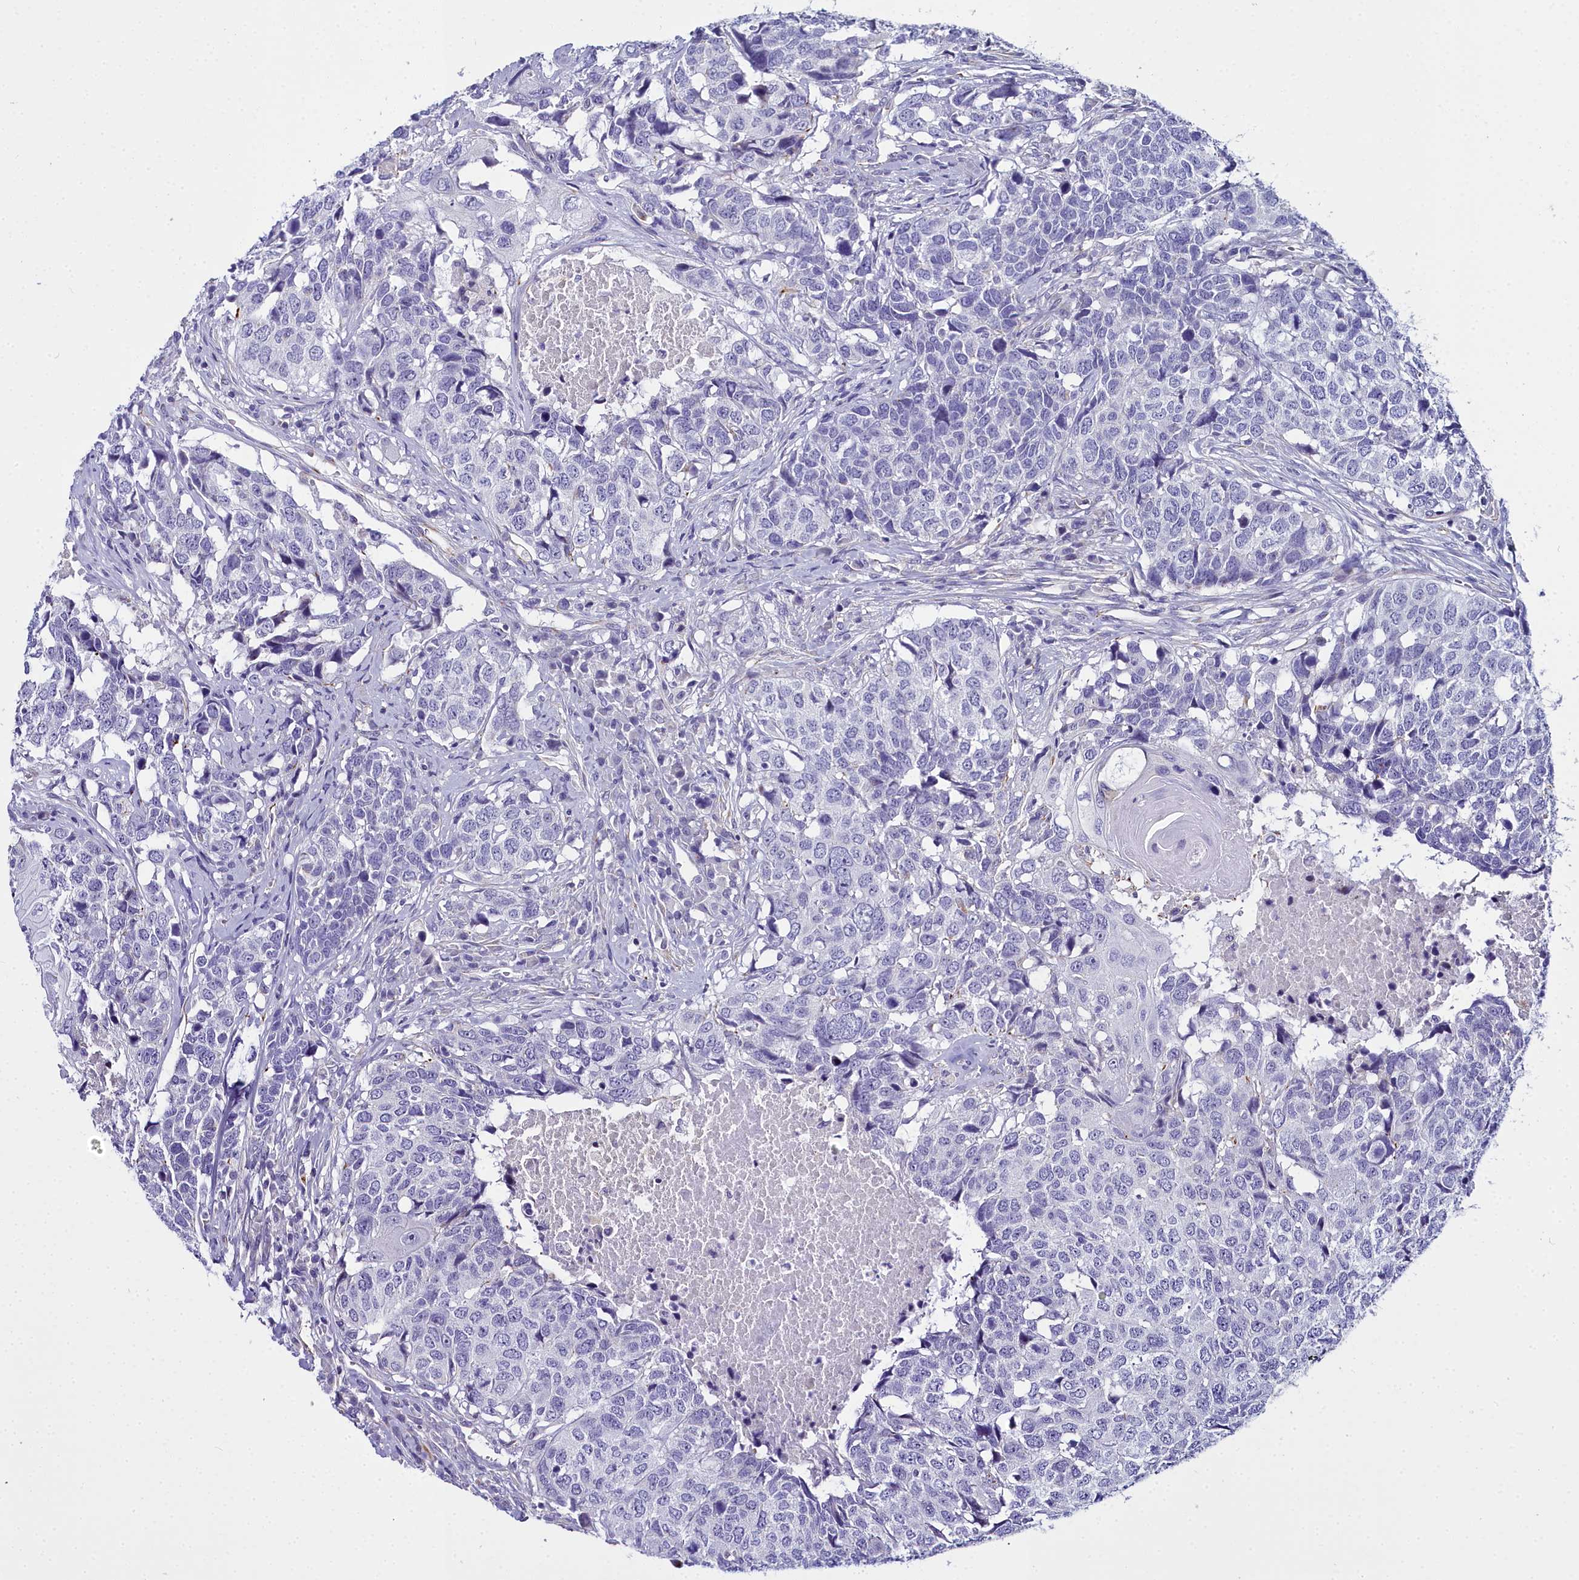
{"staining": {"intensity": "negative", "quantity": "none", "location": "none"}, "tissue": "head and neck cancer", "cell_type": "Tumor cells", "image_type": "cancer", "snomed": [{"axis": "morphology", "description": "Squamous cell carcinoma, NOS"}, {"axis": "topography", "description": "Head-Neck"}], "caption": "A high-resolution histopathology image shows IHC staining of squamous cell carcinoma (head and neck), which demonstrates no significant expression in tumor cells.", "gene": "TIMM22", "patient": {"sex": "male", "age": 66}}